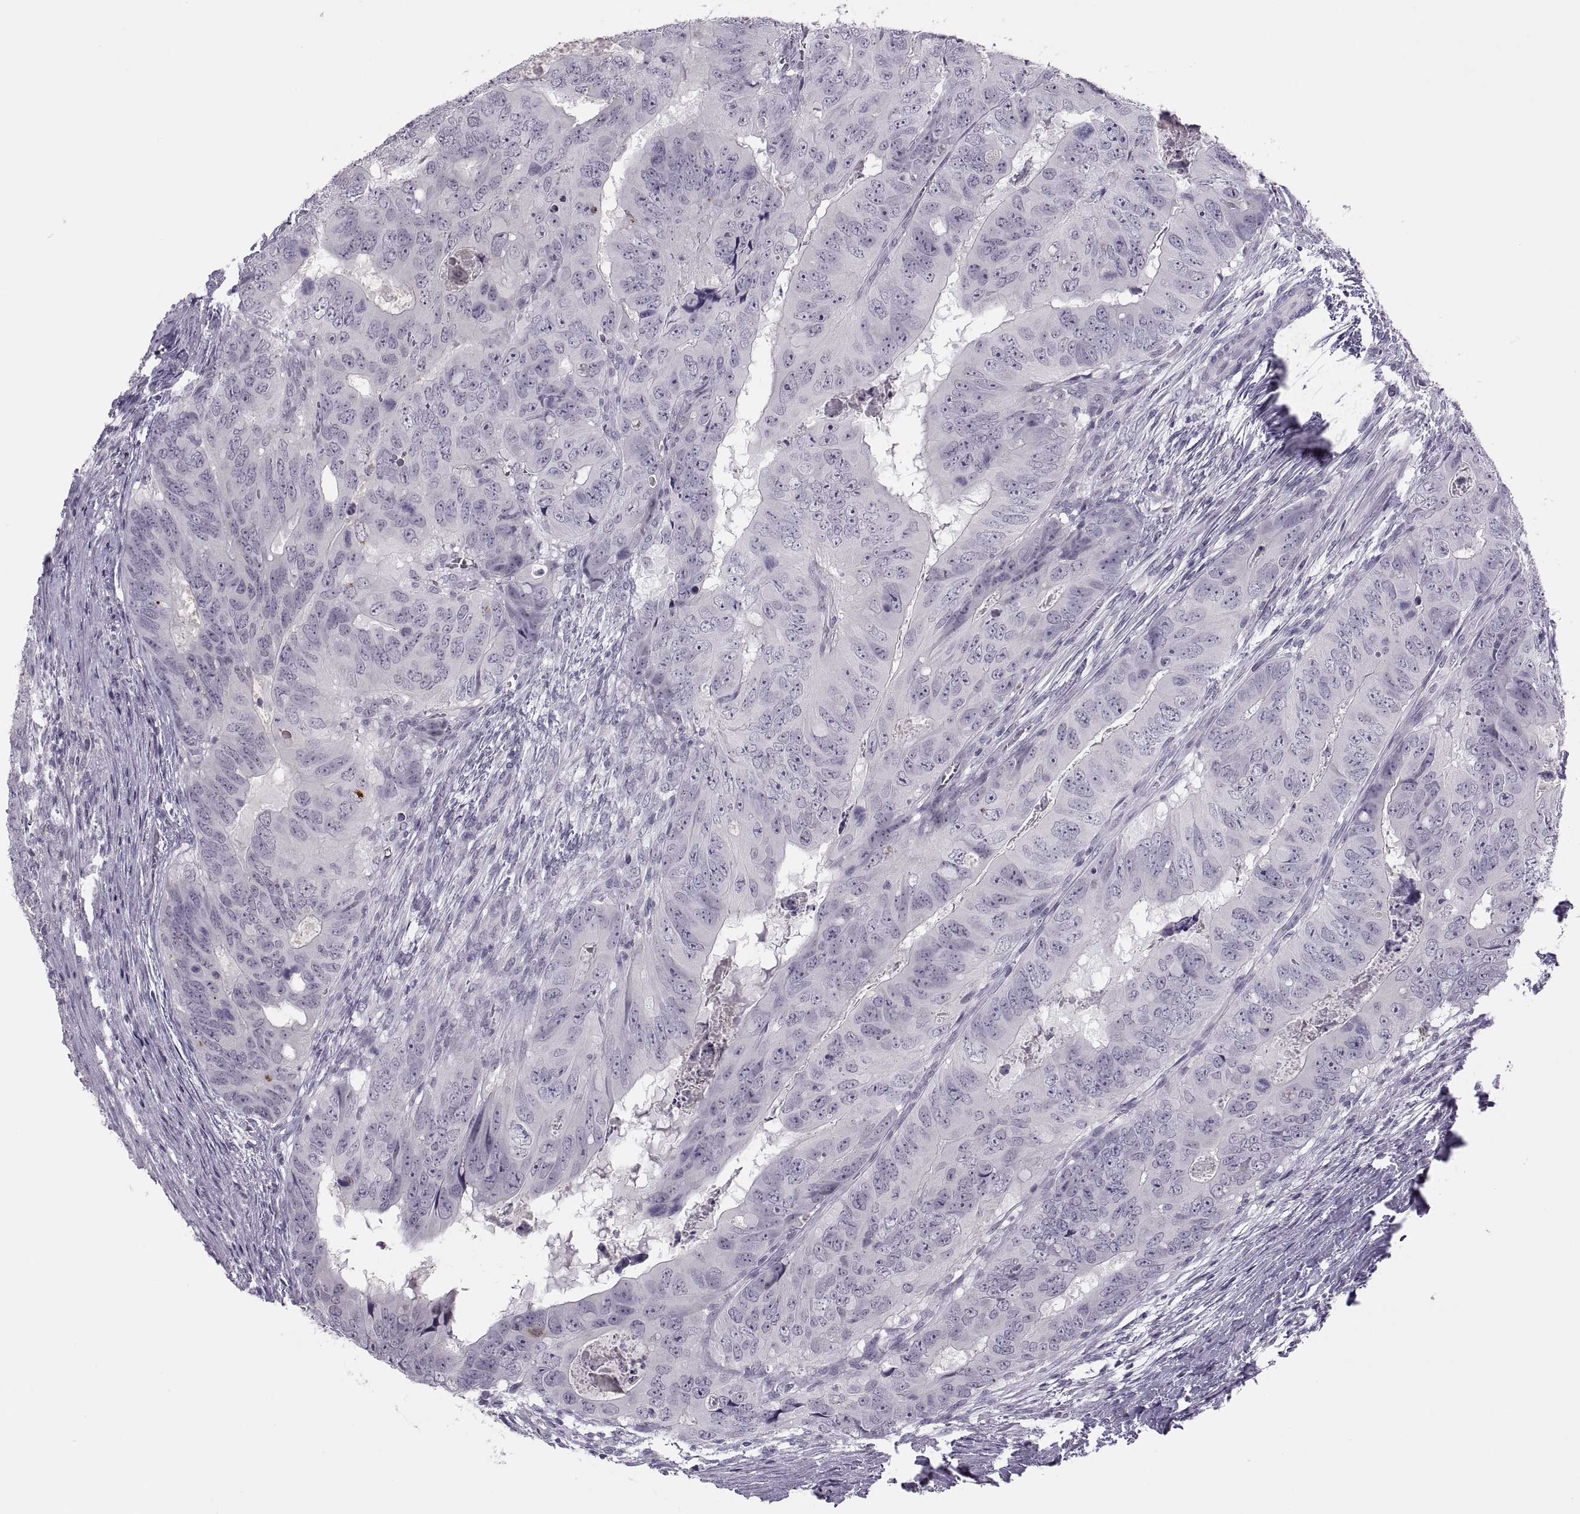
{"staining": {"intensity": "negative", "quantity": "none", "location": "none"}, "tissue": "colorectal cancer", "cell_type": "Tumor cells", "image_type": "cancer", "snomed": [{"axis": "morphology", "description": "Adenocarcinoma, NOS"}, {"axis": "topography", "description": "Colon"}], "caption": "DAB immunohistochemical staining of colorectal adenocarcinoma reveals no significant positivity in tumor cells.", "gene": "CHCT1", "patient": {"sex": "male", "age": 79}}